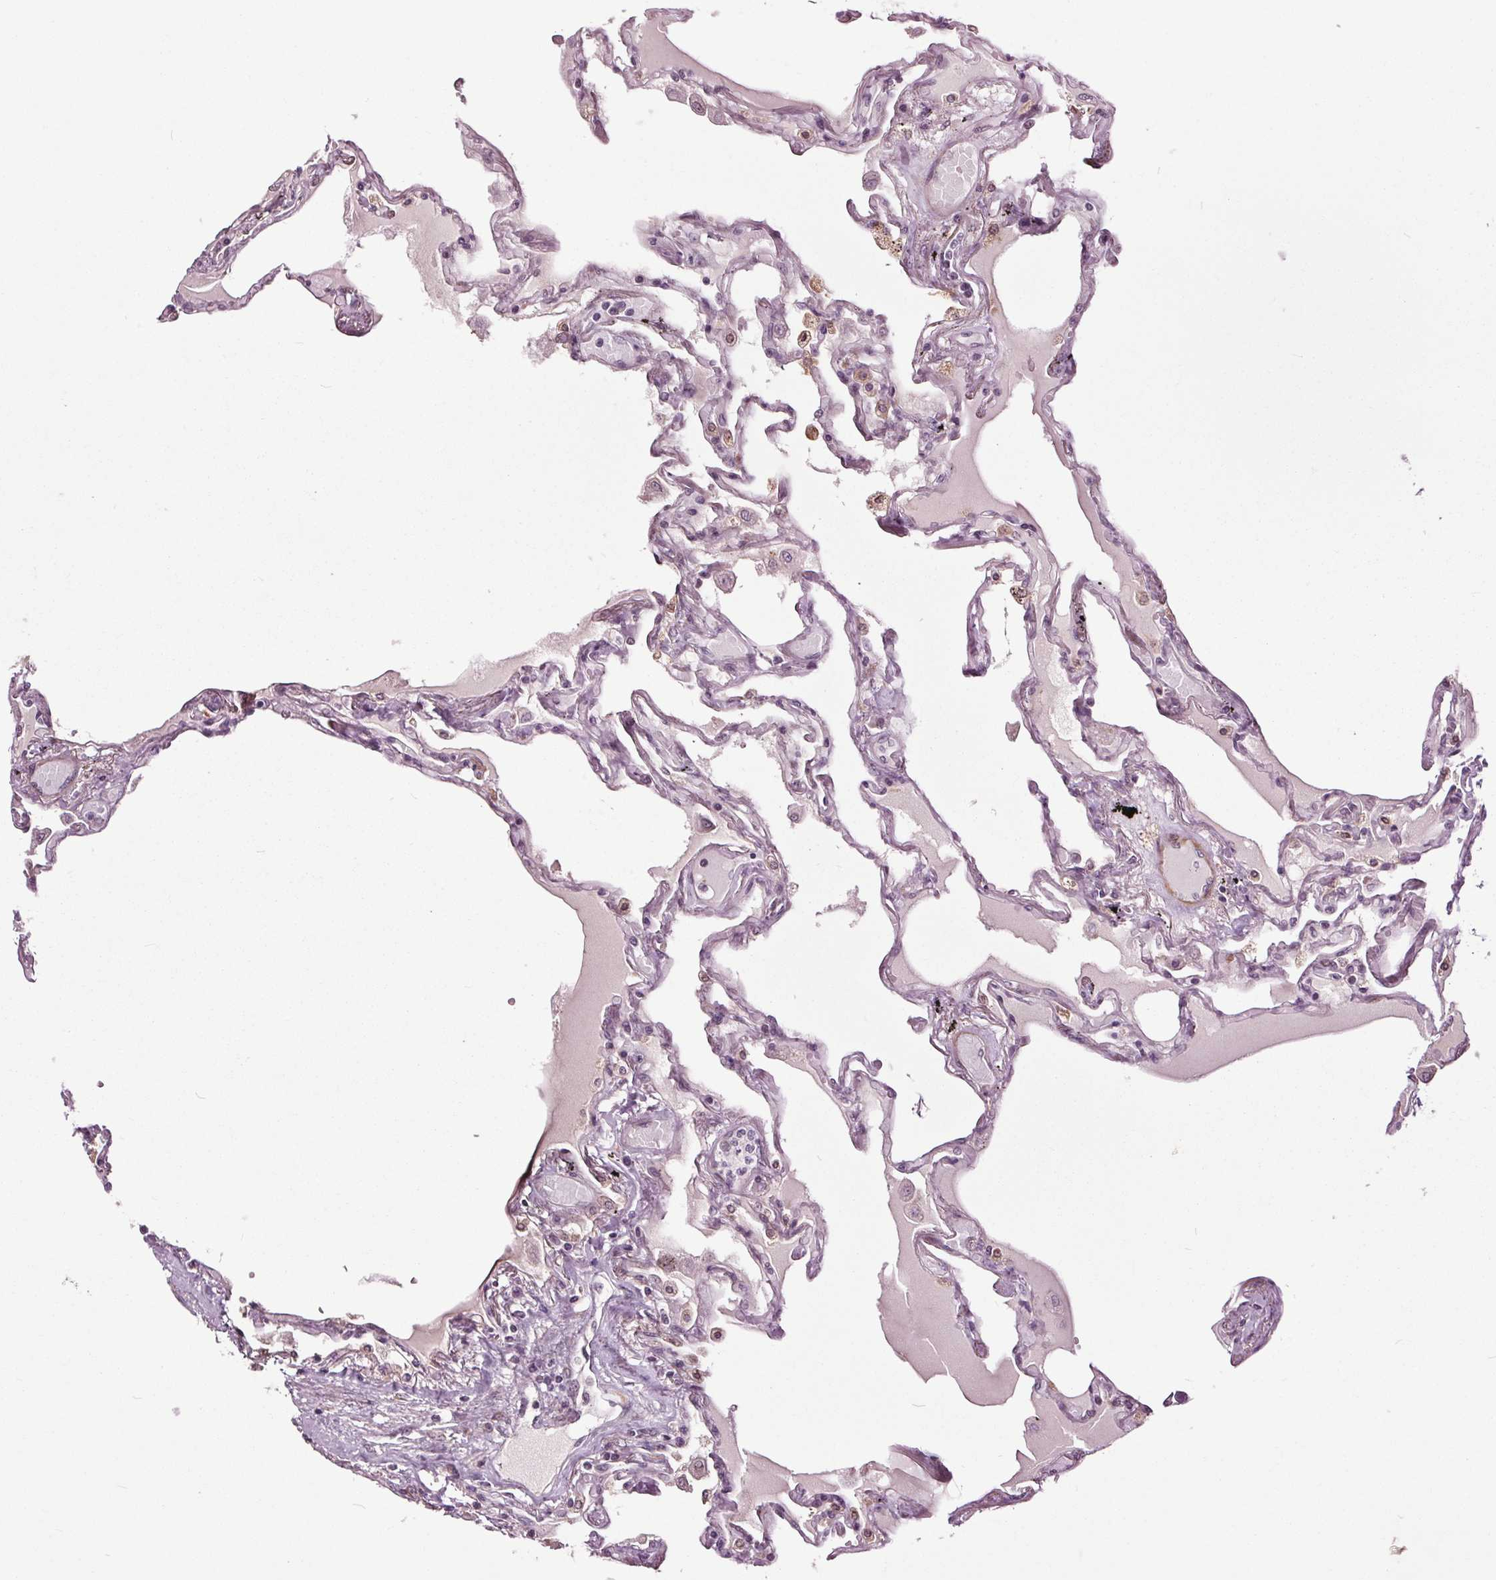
{"staining": {"intensity": "strong", "quantity": "25%-75%", "location": "nuclear"}, "tissue": "lung", "cell_type": "Alveolar cells", "image_type": "normal", "snomed": [{"axis": "morphology", "description": "Normal tissue, NOS"}, {"axis": "morphology", "description": "Adenocarcinoma, NOS"}, {"axis": "topography", "description": "Cartilage tissue"}, {"axis": "topography", "description": "Lung"}], "caption": "DAB (3,3'-diaminobenzidine) immunohistochemical staining of normal human lung displays strong nuclear protein staining in about 25%-75% of alveolar cells.", "gene": "HAUS5", "patient": {"sex": "female", "age": 67}}